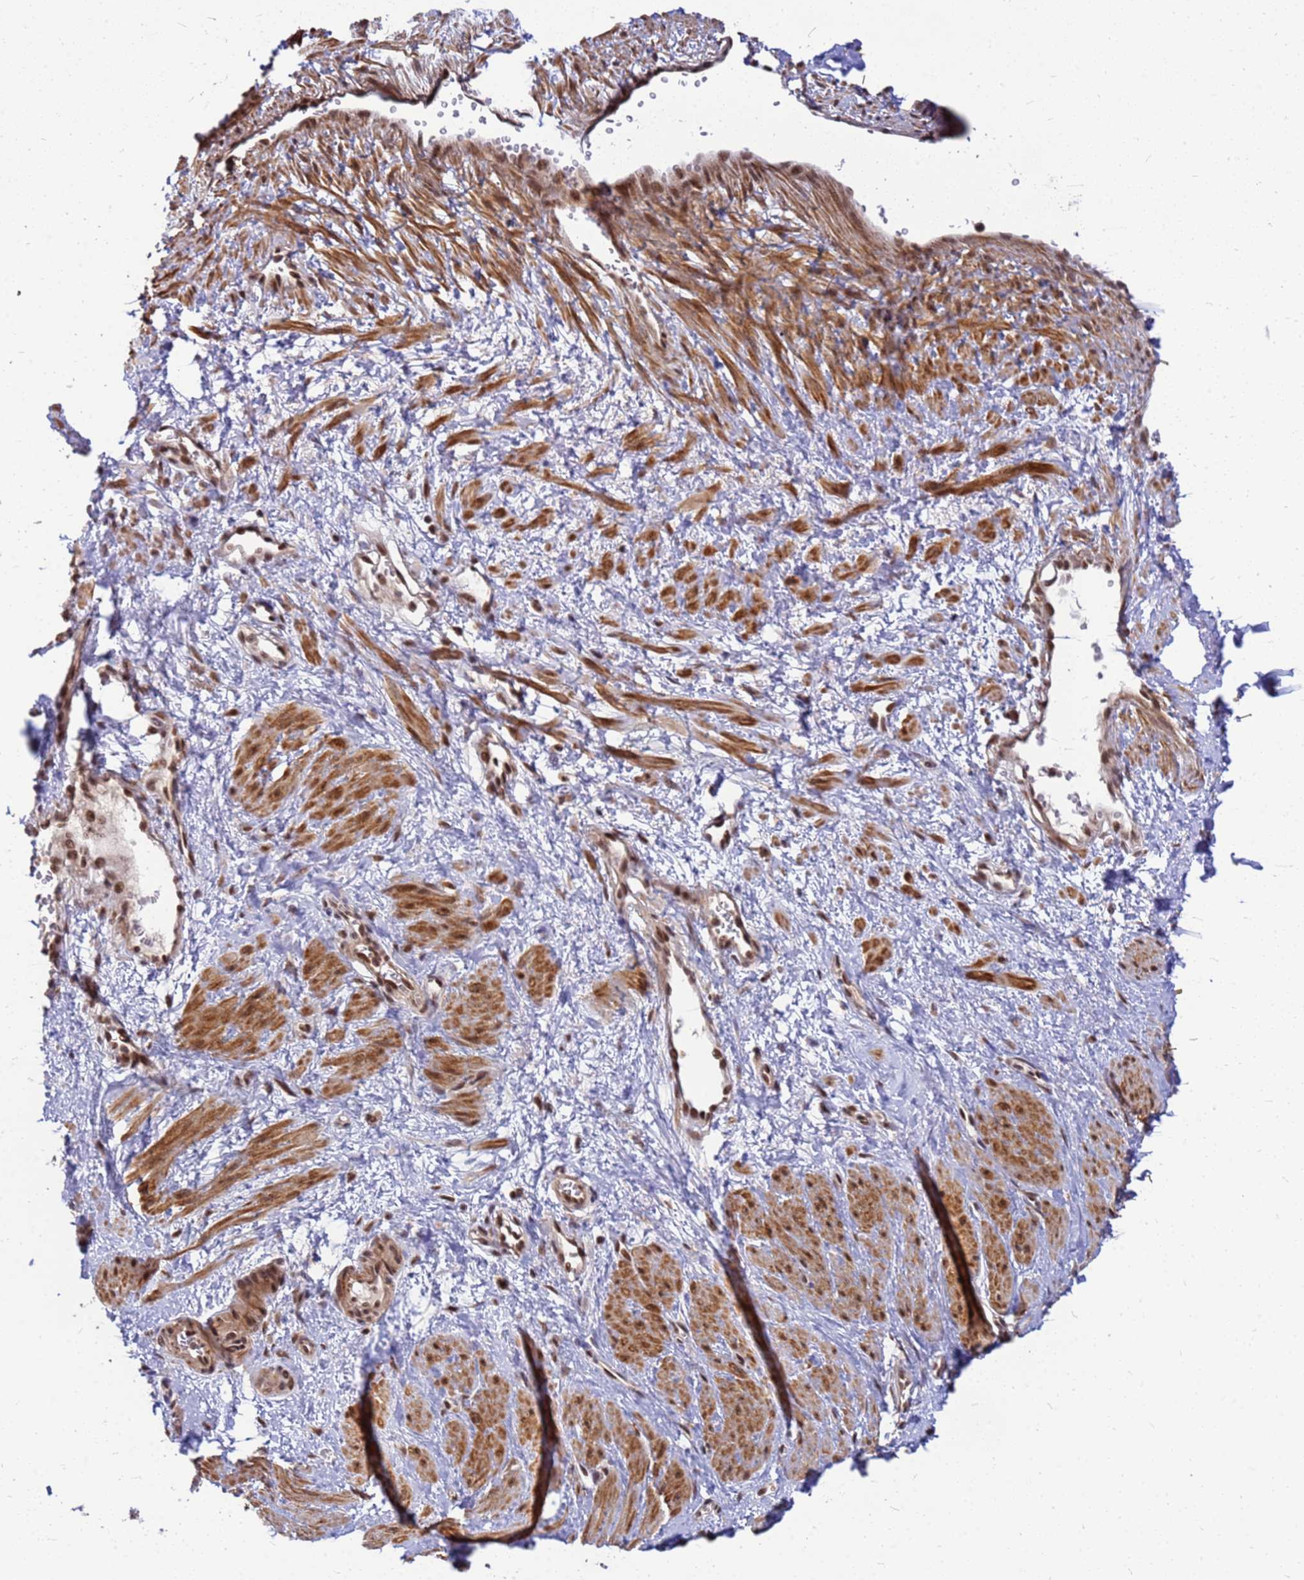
{"staining": {"intensity": "moderate", "quantity": "<25%", "location": "cytoplasmic/membranous,nuclear"}, "tissue": "smooth muscle", "cell_type": "Smooth muscle cells", "image_type": "normal", "snomed": [{"axis": "morphology", "description": "Normal tissue, NOS"}, {"axis": "topography", "description": "Smooth muscle"}, {"axis": "topography", "description": "Uterus"}], "caption": "Moderate cytoplasmic/membranous,nuclear staining is appreciated in about <25% of smooth muscle cells in benign smooth muscle.", "gene": "NCBP2", "patient": {"sex": "female", "age": 39}}